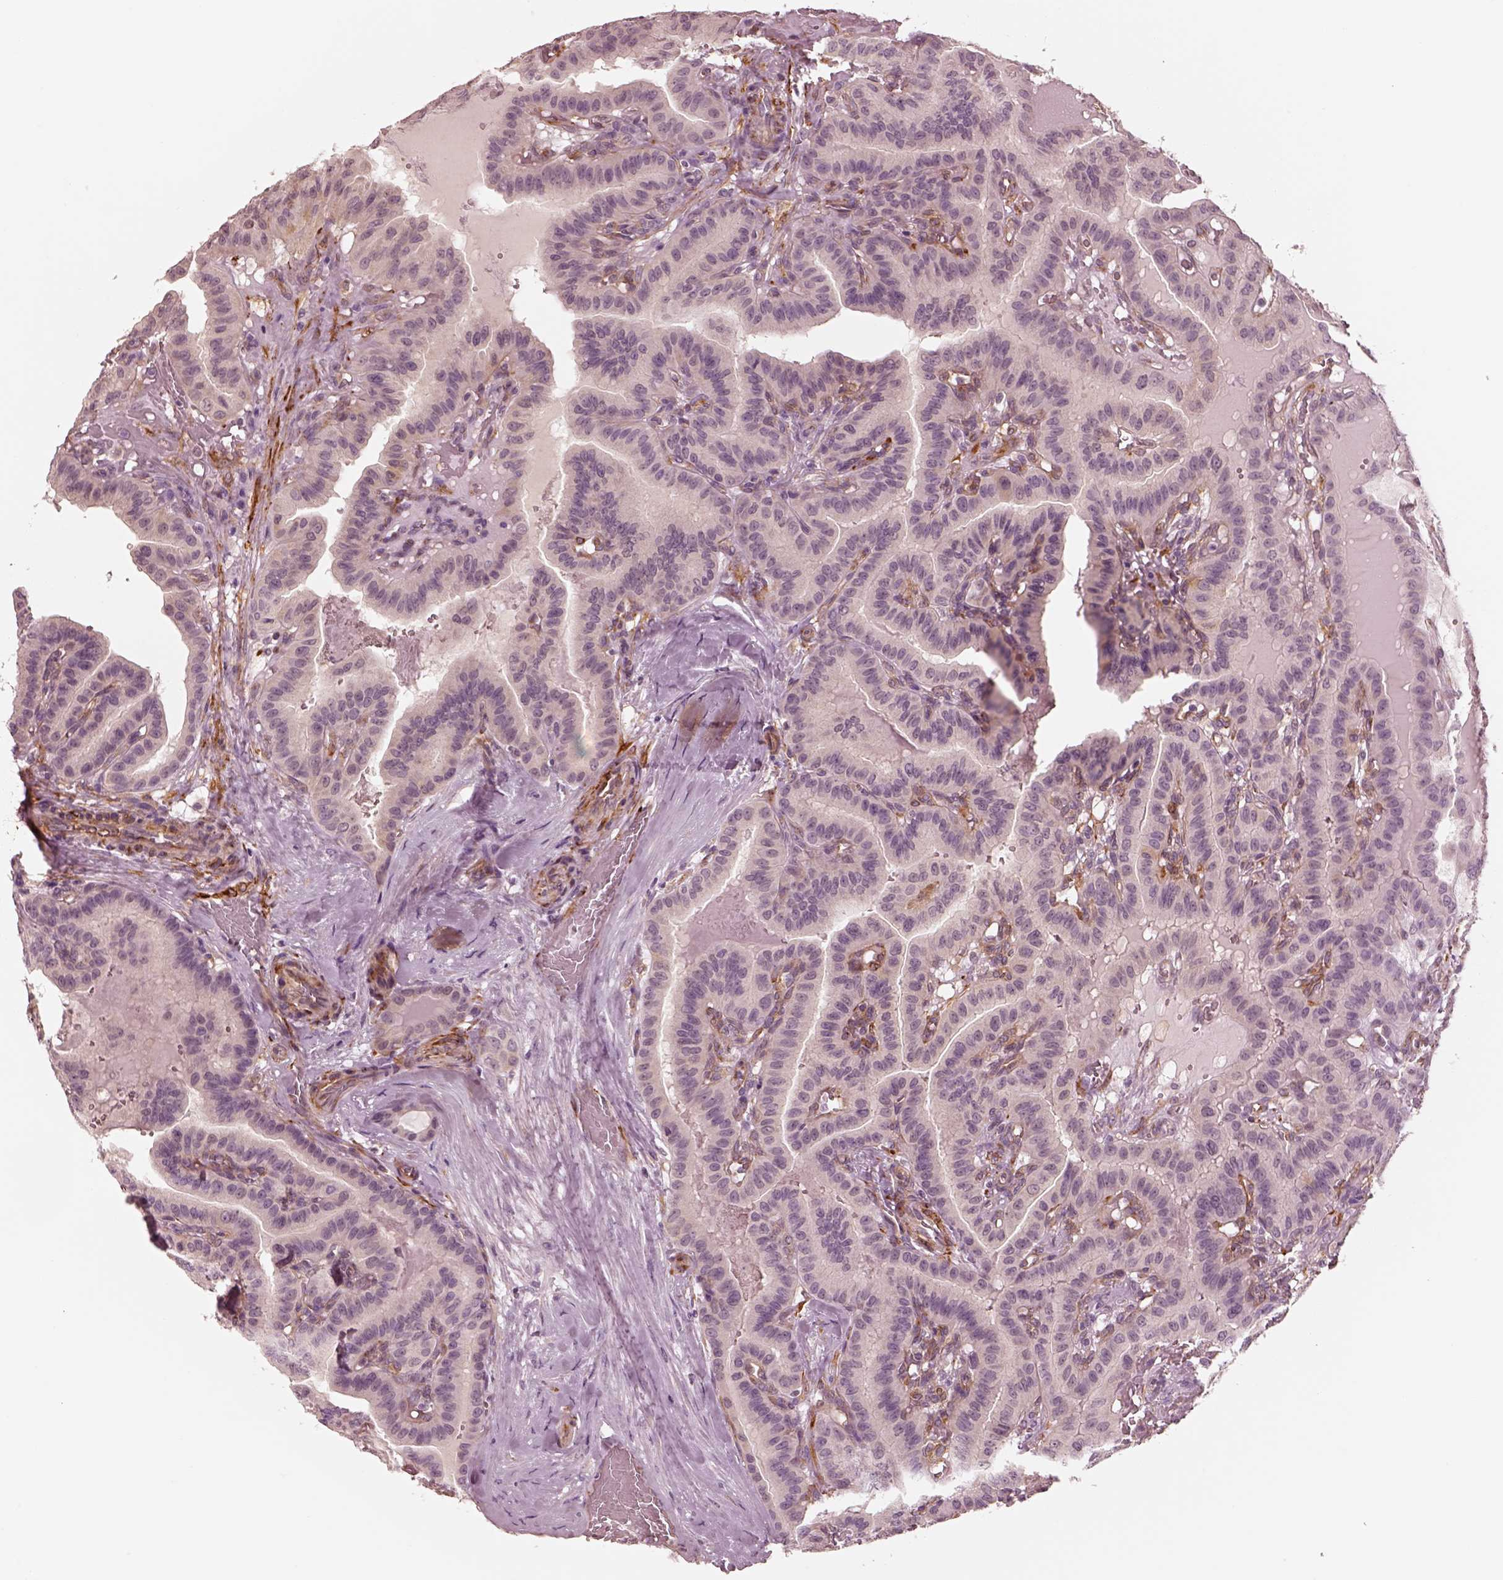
{"staining": {"intensity": "negative", "quantity": "none", "location": "none"}, "tissue": "thyroid cancer", "cell_type": "Tumor cells", "image_type": "cancer", "snomed": [{"axis": "morphology", "description": "Papillary adenocarcinoma, NOS"}, {"axis": "topography", "description": "Thyroid gland"}], "caption": "A high-resolution photomicrograph shows IHC staining of thyroid cancer (papillary adenocarcinoma), which shows no significant staining in tumor cells. (Brightfield microscopy of DAB immunohistochemistry at high magnification).", "gene": "DNAAF9", "patient": {"sex": "male", "age": 87}}